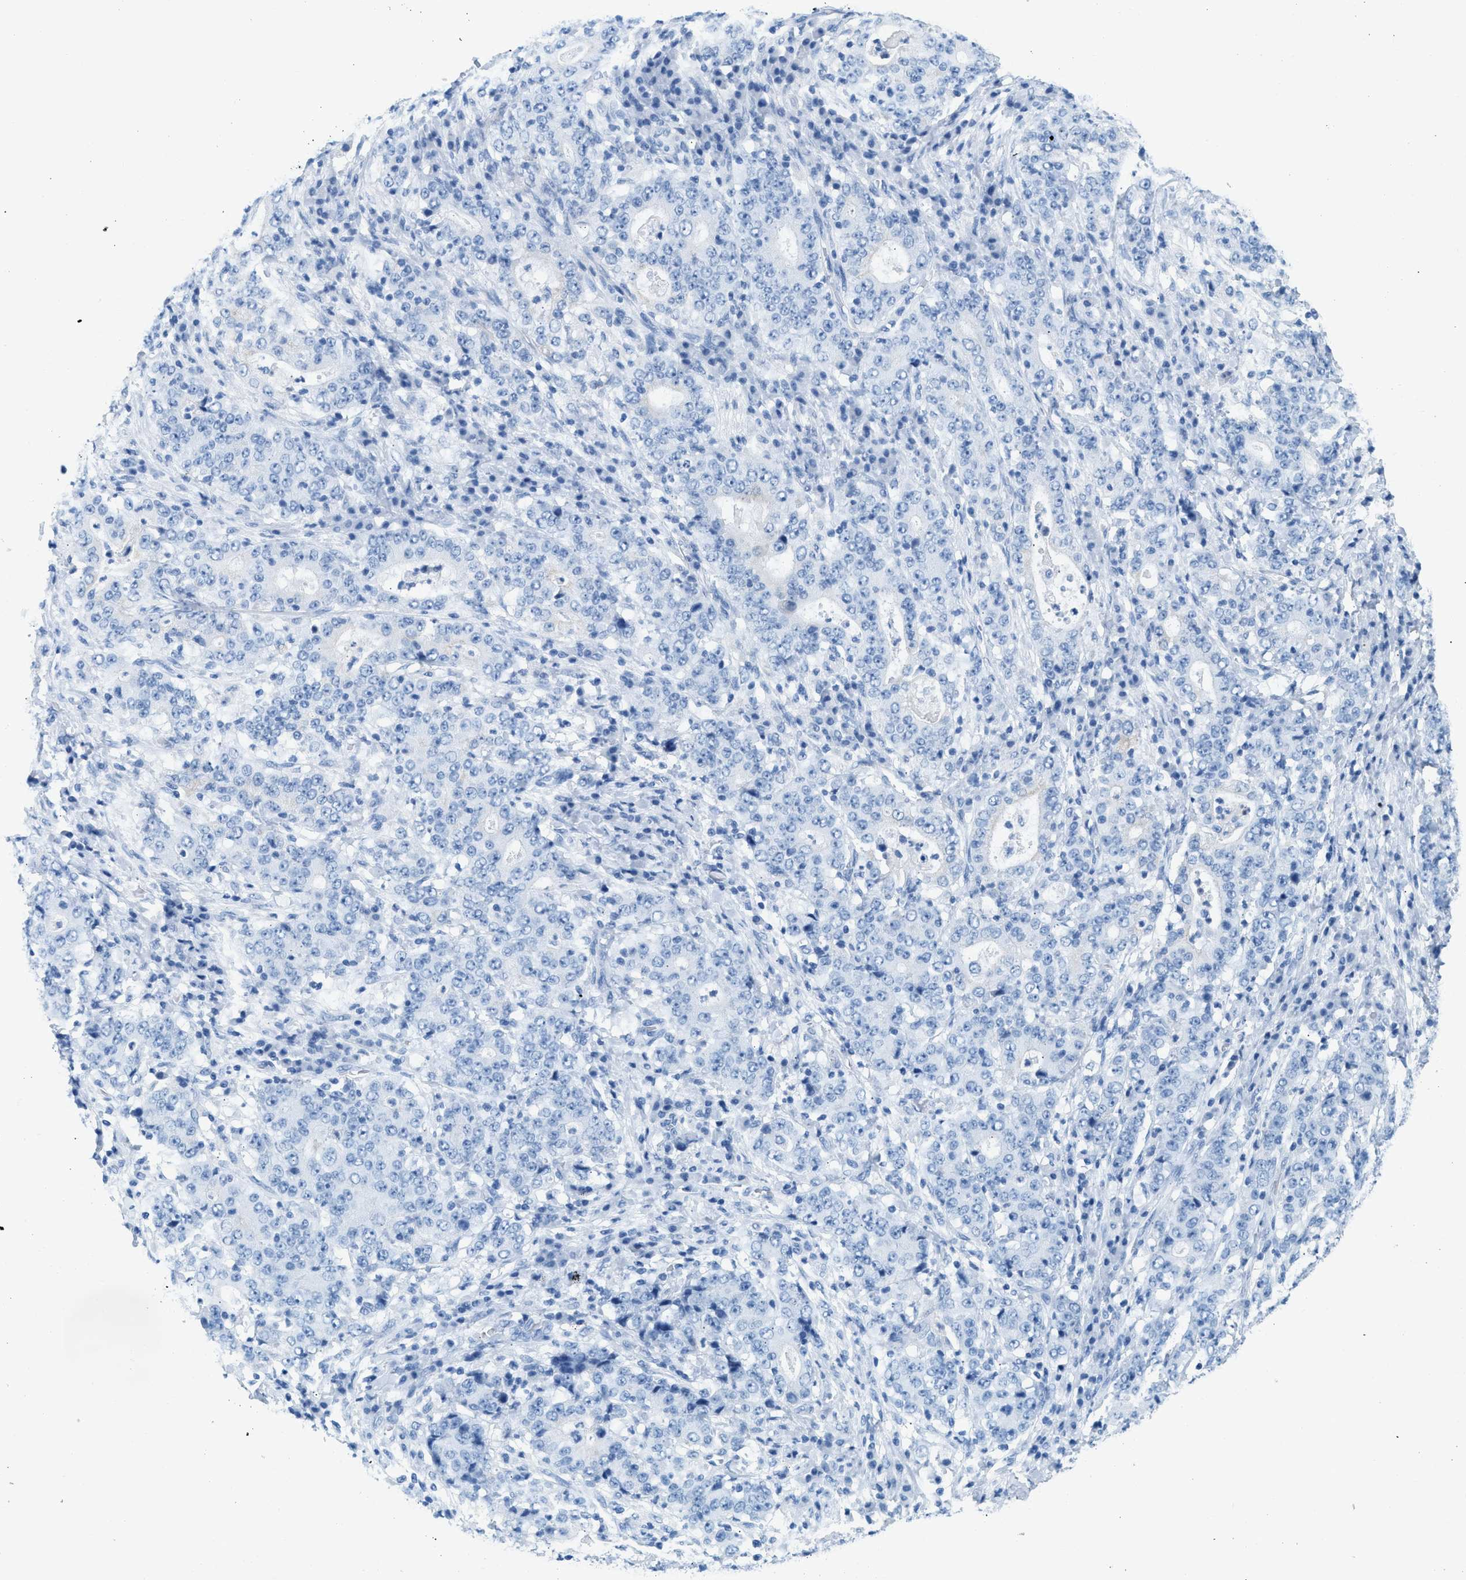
{"staining": {"intensity": "negative", "quantity": "none", "location": "none"}, "tissue": "stomach cancer", "cell_type": "Tumor cells", "image_type": "cancer", "snomed": [{"axis": "morphology", "description": "Normal tissue, NOS"}, {"axis": "morphology", "description": "Adenocarcinoma, NOS"}, {"axis": "topography", "description": "Stomach, upper"}, {"axis": "topography", "description": "Stomach"}], "caption": "Immunohistochemistry histopathology image of neoplastic tissue: stomach cancer stained with DAB (3,3'-diaminobenzidine) displays no significant protein positivity in tumor cells.", "gene": "HHATL", "patient": {"sex": "male", "age": 59}}